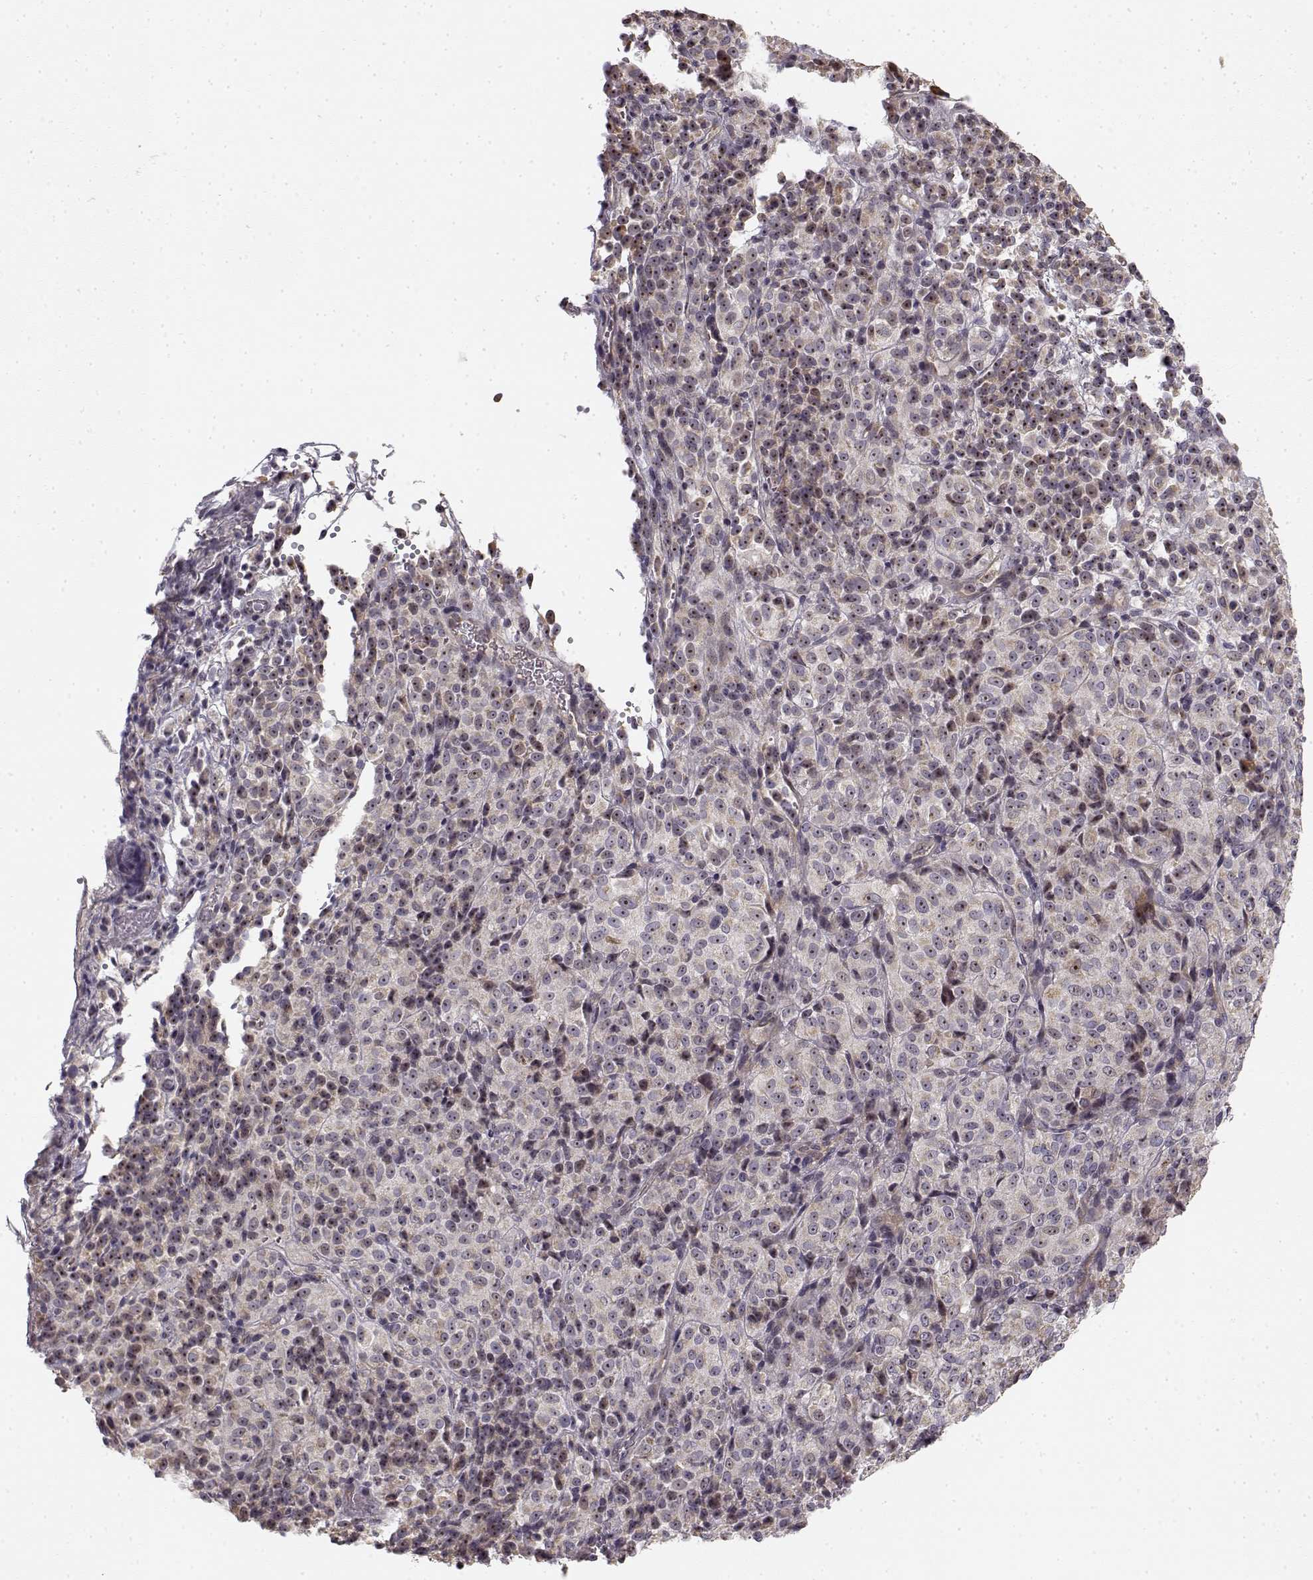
{"staining": {"intensity": "weak", "quantity": ">75%", "location": "nuclear"}, "tissue": "melanoma", "cell_type": "Tumor cells", "image_type": "cancer", "snomed": [{"axis": "morphology", "description": "Malignant melanoma, Metastatic site"}, {"axis": "topography", "description": "Brain"}], "caption": "IHC photomicrograph of malignant melanoma (metastatic site) stained for a protein (brown), which demonstrates low levels of weak nuclear staining in approximately >75% of tumor cells.", "gene": "MED12L", "patient": {"sex": "female", "age": 56}}